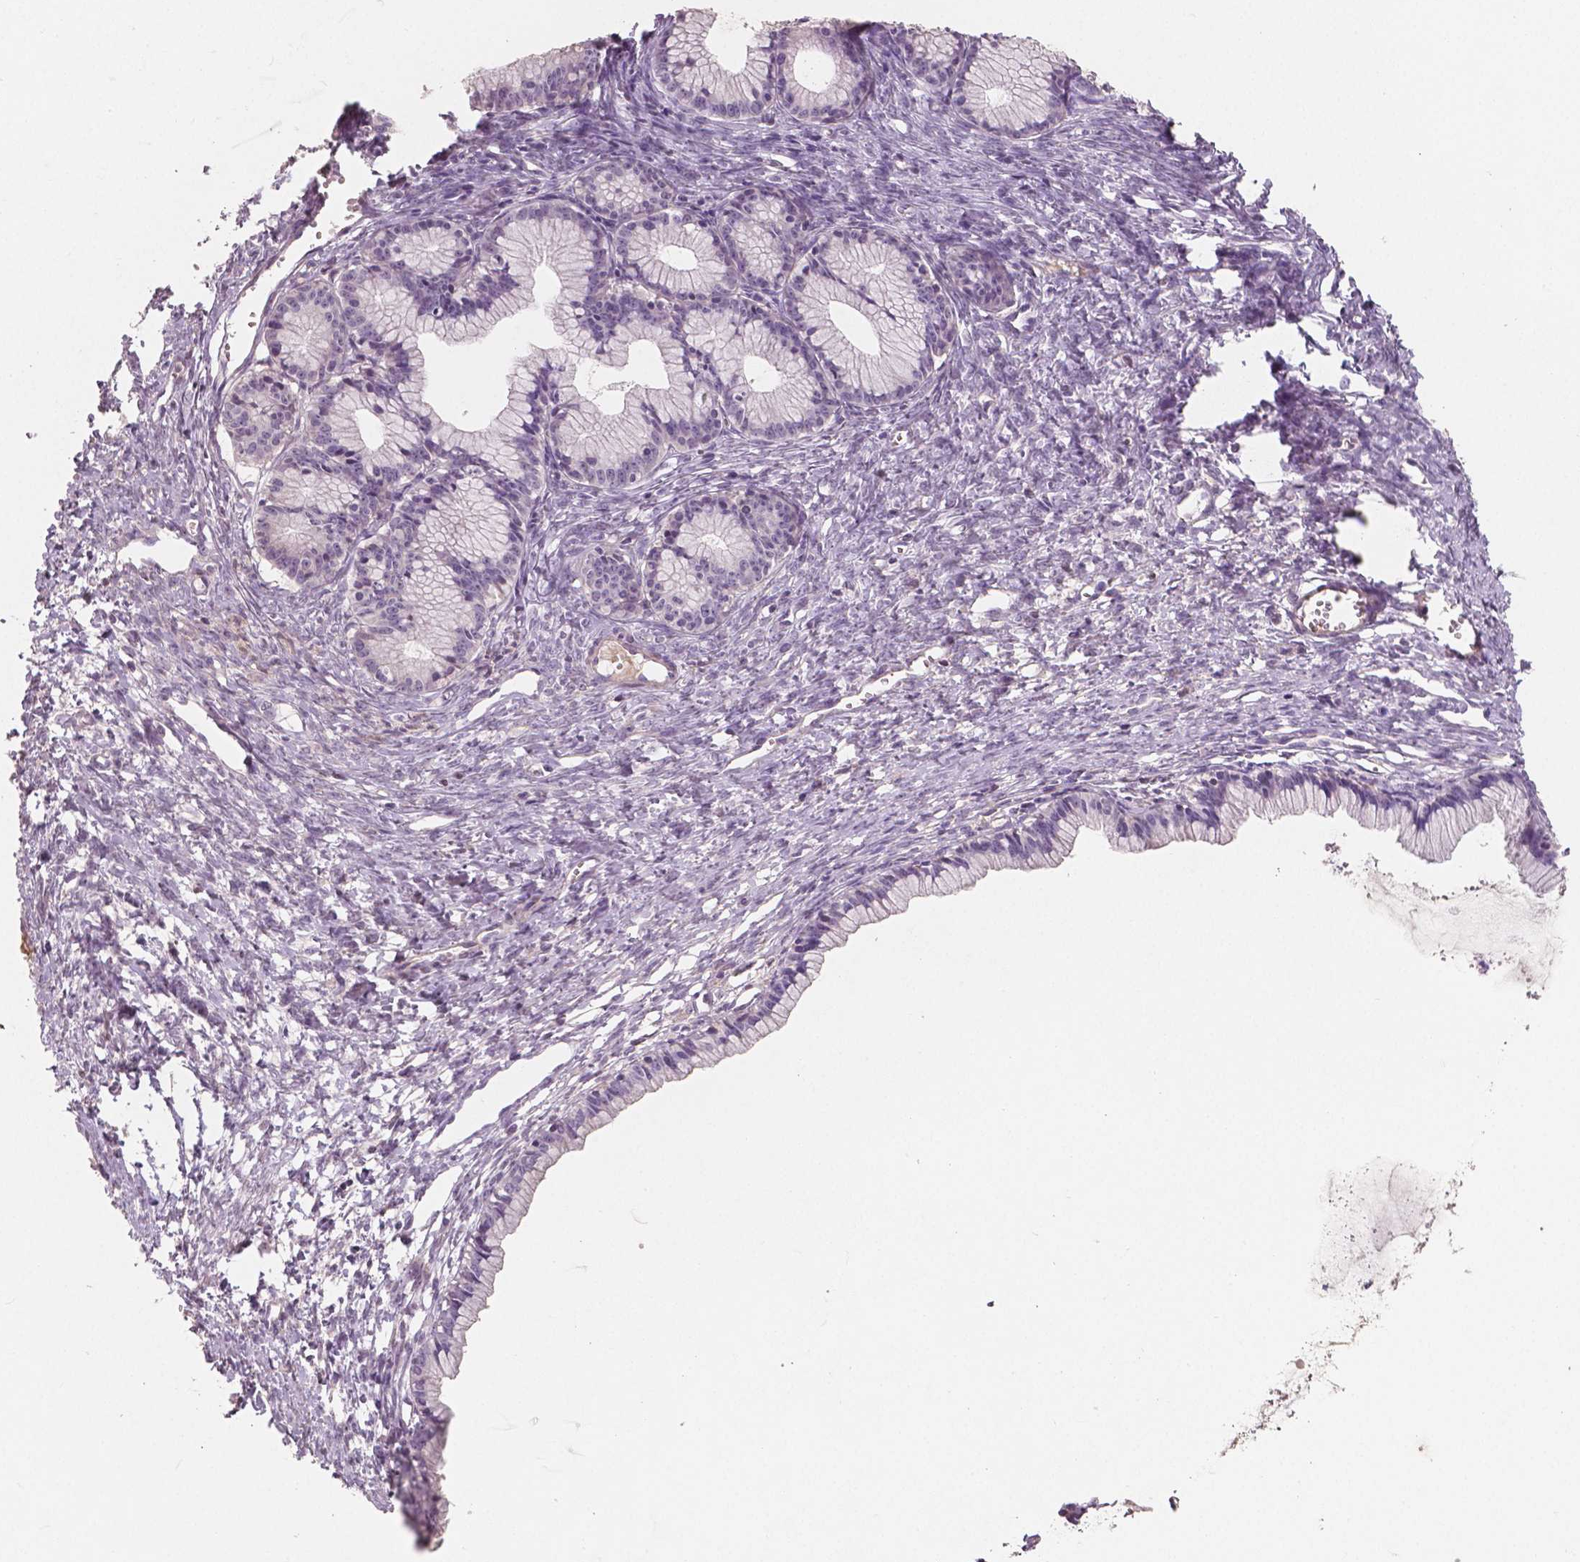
{"staining": {"intensity": "negative", "quantity": "none", "location": "none"}, "tissue": "ovarian cancer", "cell_type": "Tumor cells", "image_type": "cancer", "snomed": [{"axis": "morphology", "description": "Cystadenocarcinoma, mucinous, NOS"}, {"axis": "topography", "description": "Ovary"}], "caption": "Tumor cells show no significant protein positivity in ovarian cancer (mucinous cystadenocarcinoma). Brightfield microscopy of IHC stained with DAB (3,3'-diaminobenzidine) (brown) and hematoxylin (blue), captured at high magnification.", "gene": "APOA4", "patient": {"sex": "female", "age": 41}}